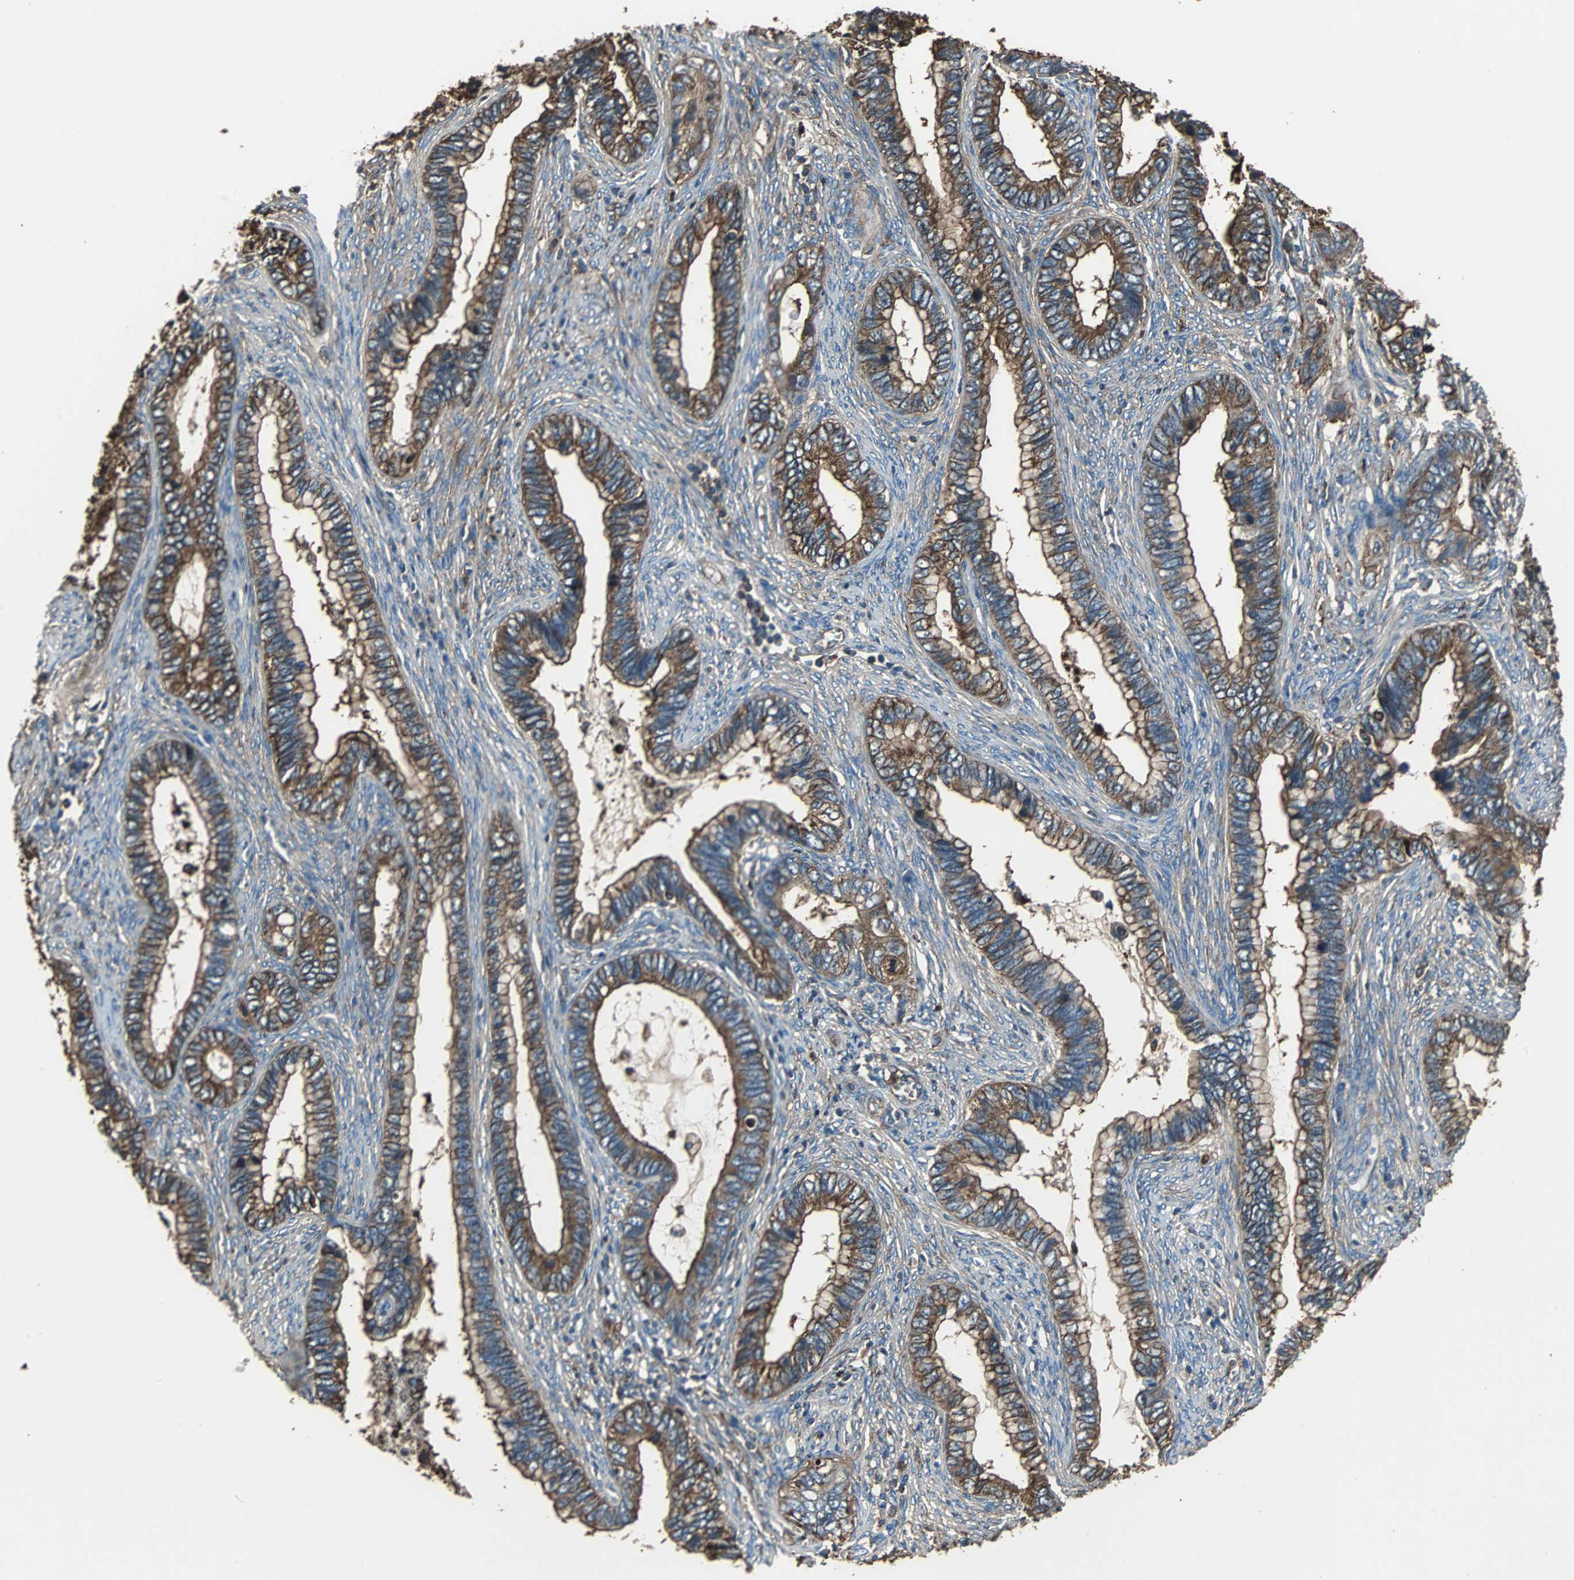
{"staining": {"intensity": "strong", "quantity": ">75%", "location": "cytoplasmic/membranous"}, "tissue": "cervical cancer", "cell_type": "Tumor cells", "image_type": "cancer", "snomed": [{"axis": "morphology", "description": "Adenocarcinoma, NOS"}, {"axis": "topography", "description": "Cervix"}], "caption": "Tumor cells display high levels of strong cytoplasmic/membranous staining in approximately >75% of cells in human cervical cancer.", "gene": "ACTN1", "patient": {"sex": "female", "age": 44}}